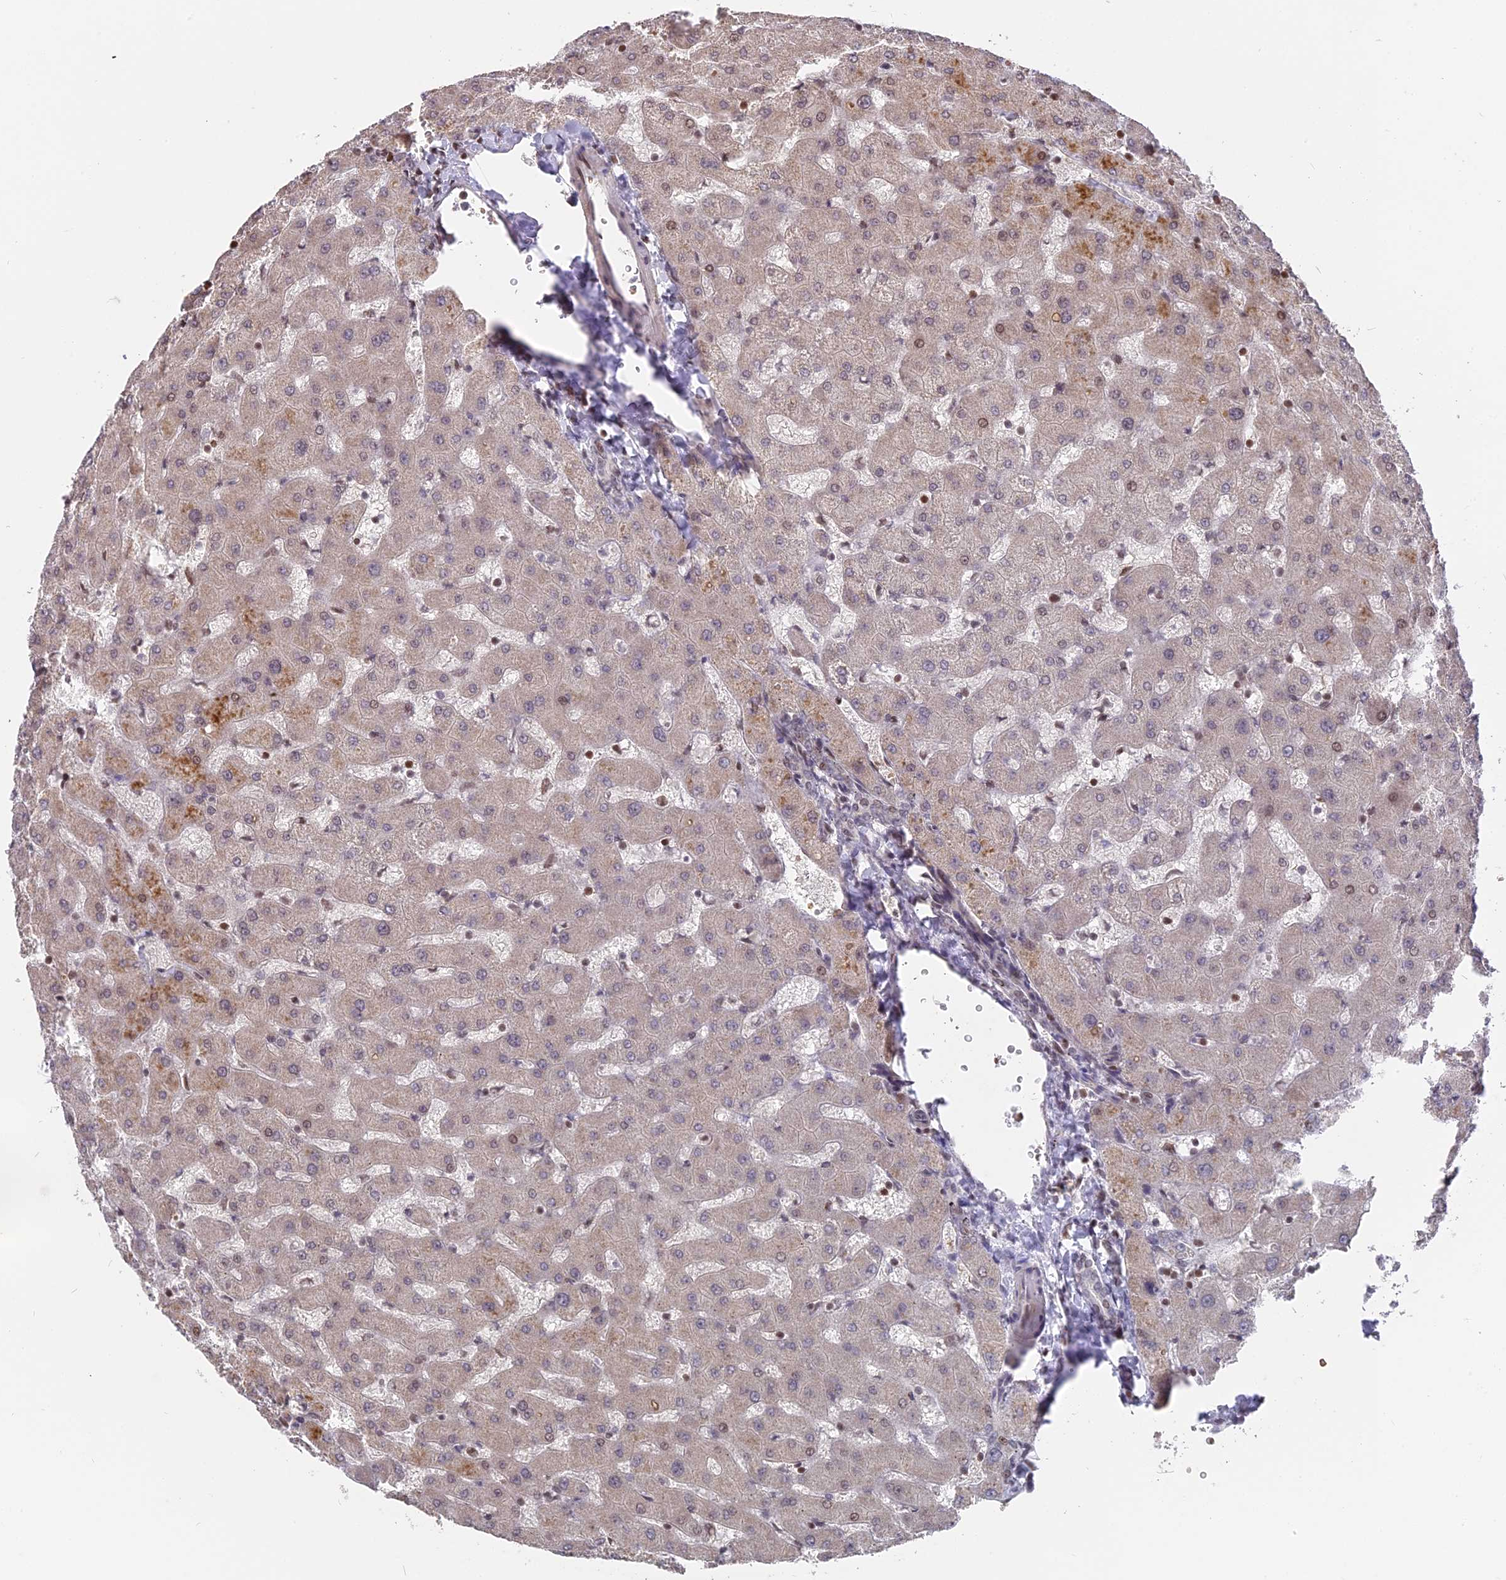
{"staining": {"intensity": "weak", "quantity": "<25%", "location": "nuclear"}, "tissue": "liver", "cell_type": "Cholangiocytes", "image_type": "normal", "snomed": [{"axis": "morphology", "description": "Normal tissue, NOS"}, {"axis": "topography", "description": "Liver"}], "caption": "IHC histopathology image of normal liver: liver stained with DAB (3,3'-diaminobenzidine) exhibits no significant protein staining in cholangiocytes. Nuclei are stained in blue.", "gene": "NR1H3", "patient": {"sex": "female", "age": 63}}